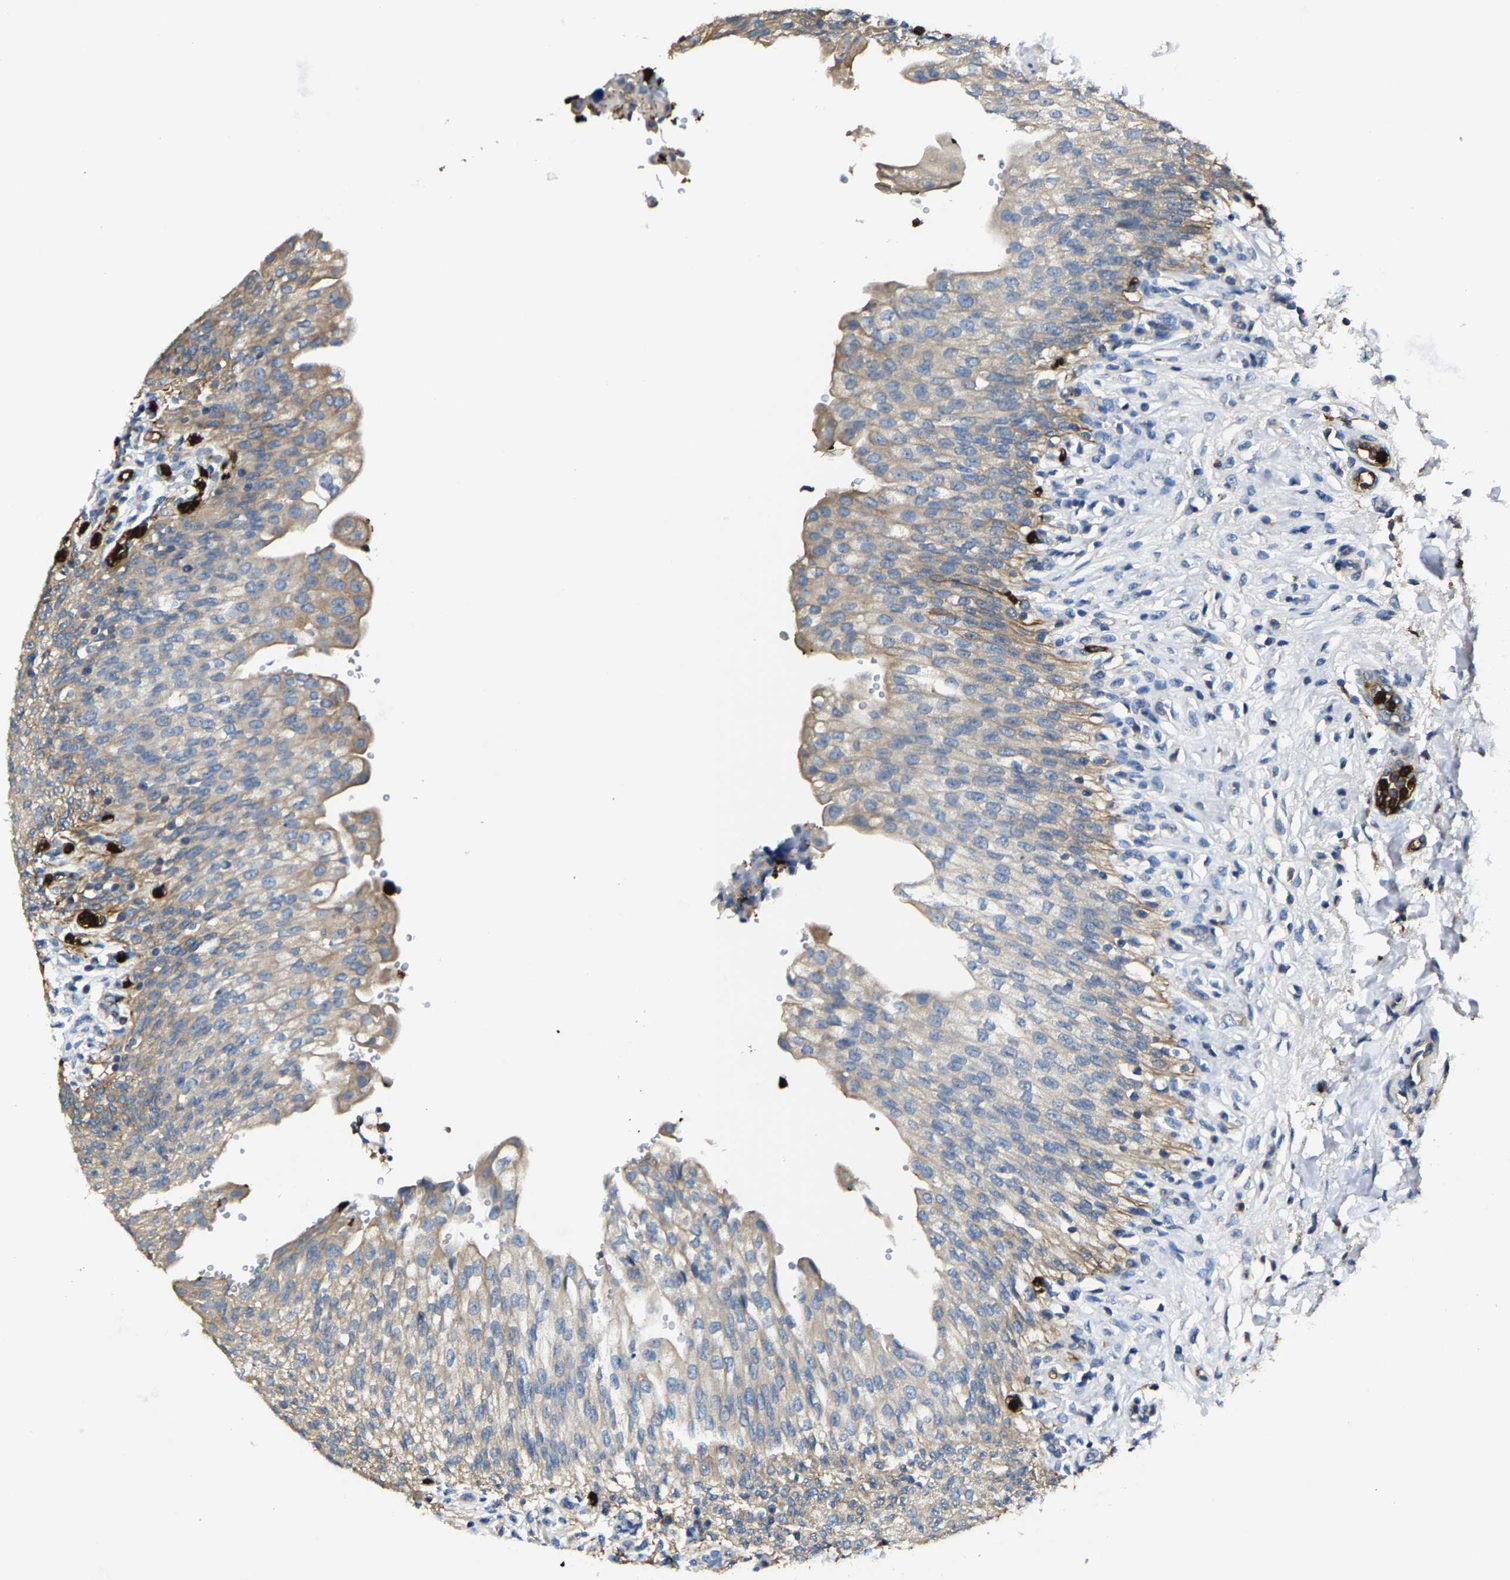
{"staining": {"intensity": "moderate", "quantity": "25%-75%", "location": "cytoplasmic/membranous"}, "tissue": "urinary bladder", "cell_type": "Urothelial cells", "image_type": "normal", "snomed": [{"axis": "morphology", "description": "Urothelial carcinoma, High grade"}, {"axis": "topography", "description": "Urinary bladder"}], "caption": "Moderate cytoplasmic/membranous positivity for a protein is present in about 25%-75% of urothelial cells of benign urinary bladder using IHC.", "gene": "TRAF6", "patient": {"sex": "male", "age": 46}}